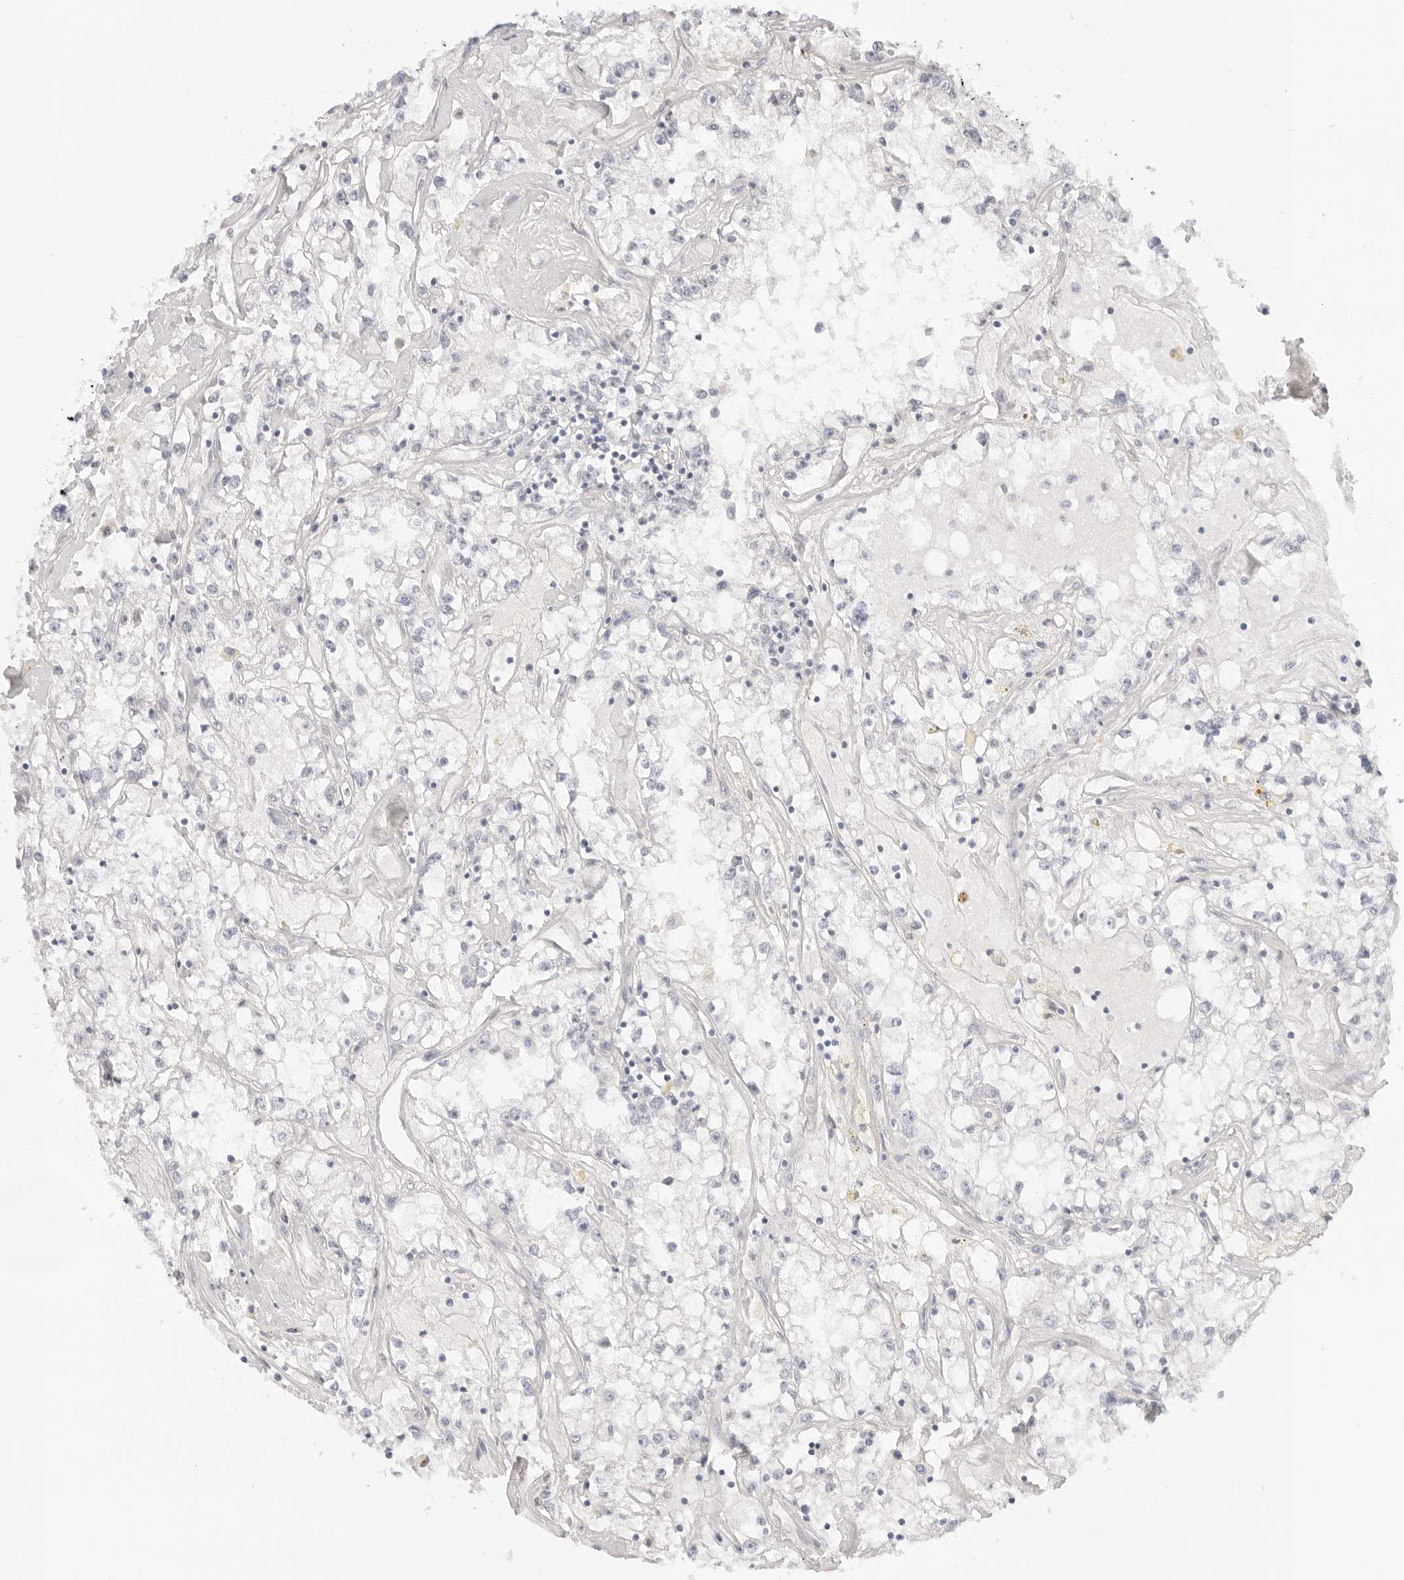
{"staining": {"intensity": "negative", "quantity": "none", "location": "none"}, "tissue": "renal cancer", "cell_type": "Tumor cells", "image_type": "cancer", "snomed": [{"axis": "morphology", "description": "Adenocarcinoma, NOS"}, {"axis": "topography", "description": "Kidney"}], "caption": "High magnification brightfield microscopy of renal adenocarcinoma stained with DAB (3,3'-diaminobenzidine) (brown) and counterstained with hematoxylin (blue): tumor cells show no significant expression. Nuclei are stained in blue.", "gene": "MED18", "patient": {"sex": "male", "age": 56}}